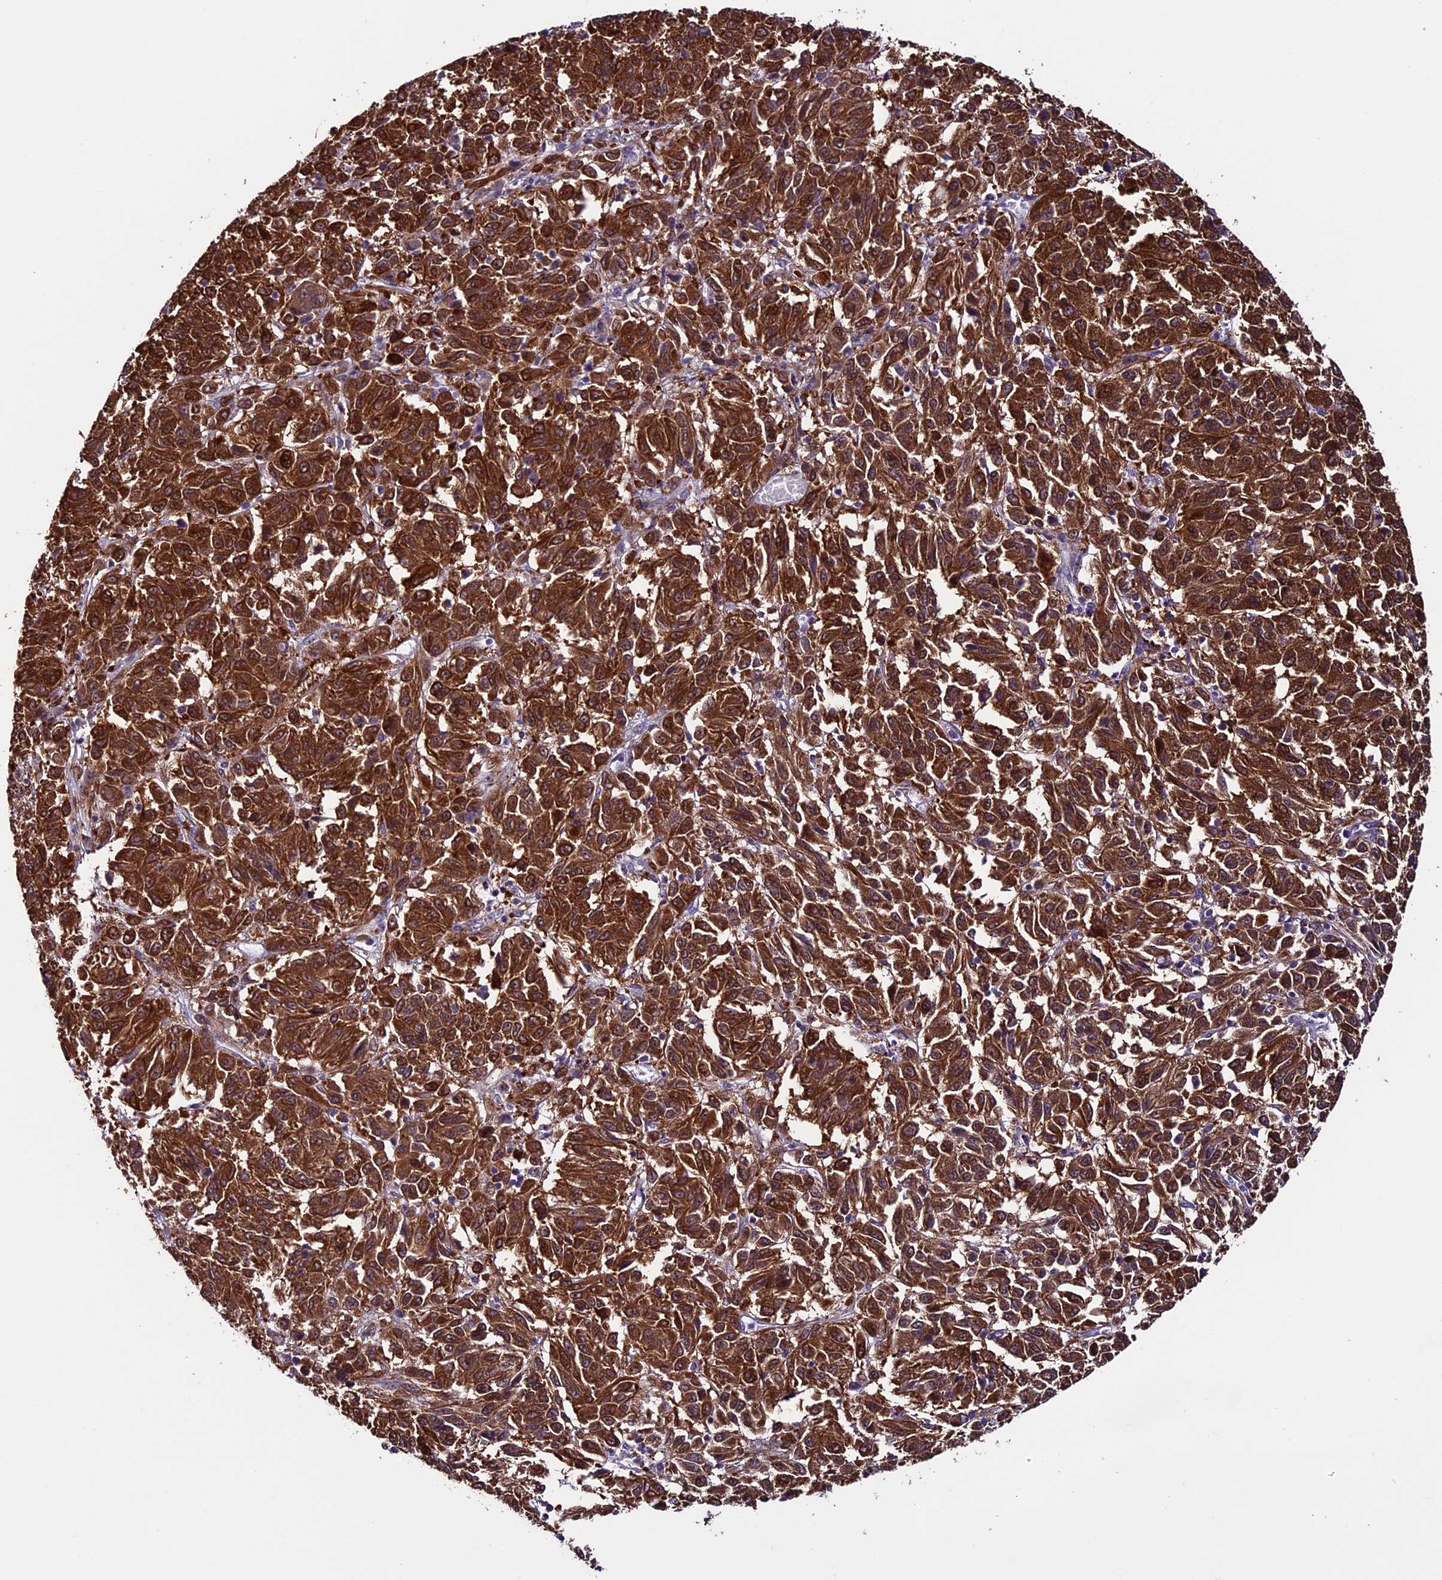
{"staining": {"intensity": "strong", "quantity": ">75%", "location": "cytoplasmic/membranous"}, "tissue": "melanoma", "cell_type": "Tumor cells", "image_type": "cancer", "snomed": [{"axis": "morphology", "description": "Malignant melanoma, Metastatic site"}, {"axis": "topography", "description": "Lung"}], "caption": "The image shows a brown stain indicating the presence of a protein in the cytoplasmic/membranous of tumor cells in malignant melanoma (metastatic site).", "gene": "XKR7", "patient": {"sex": "male", "age": 64}}